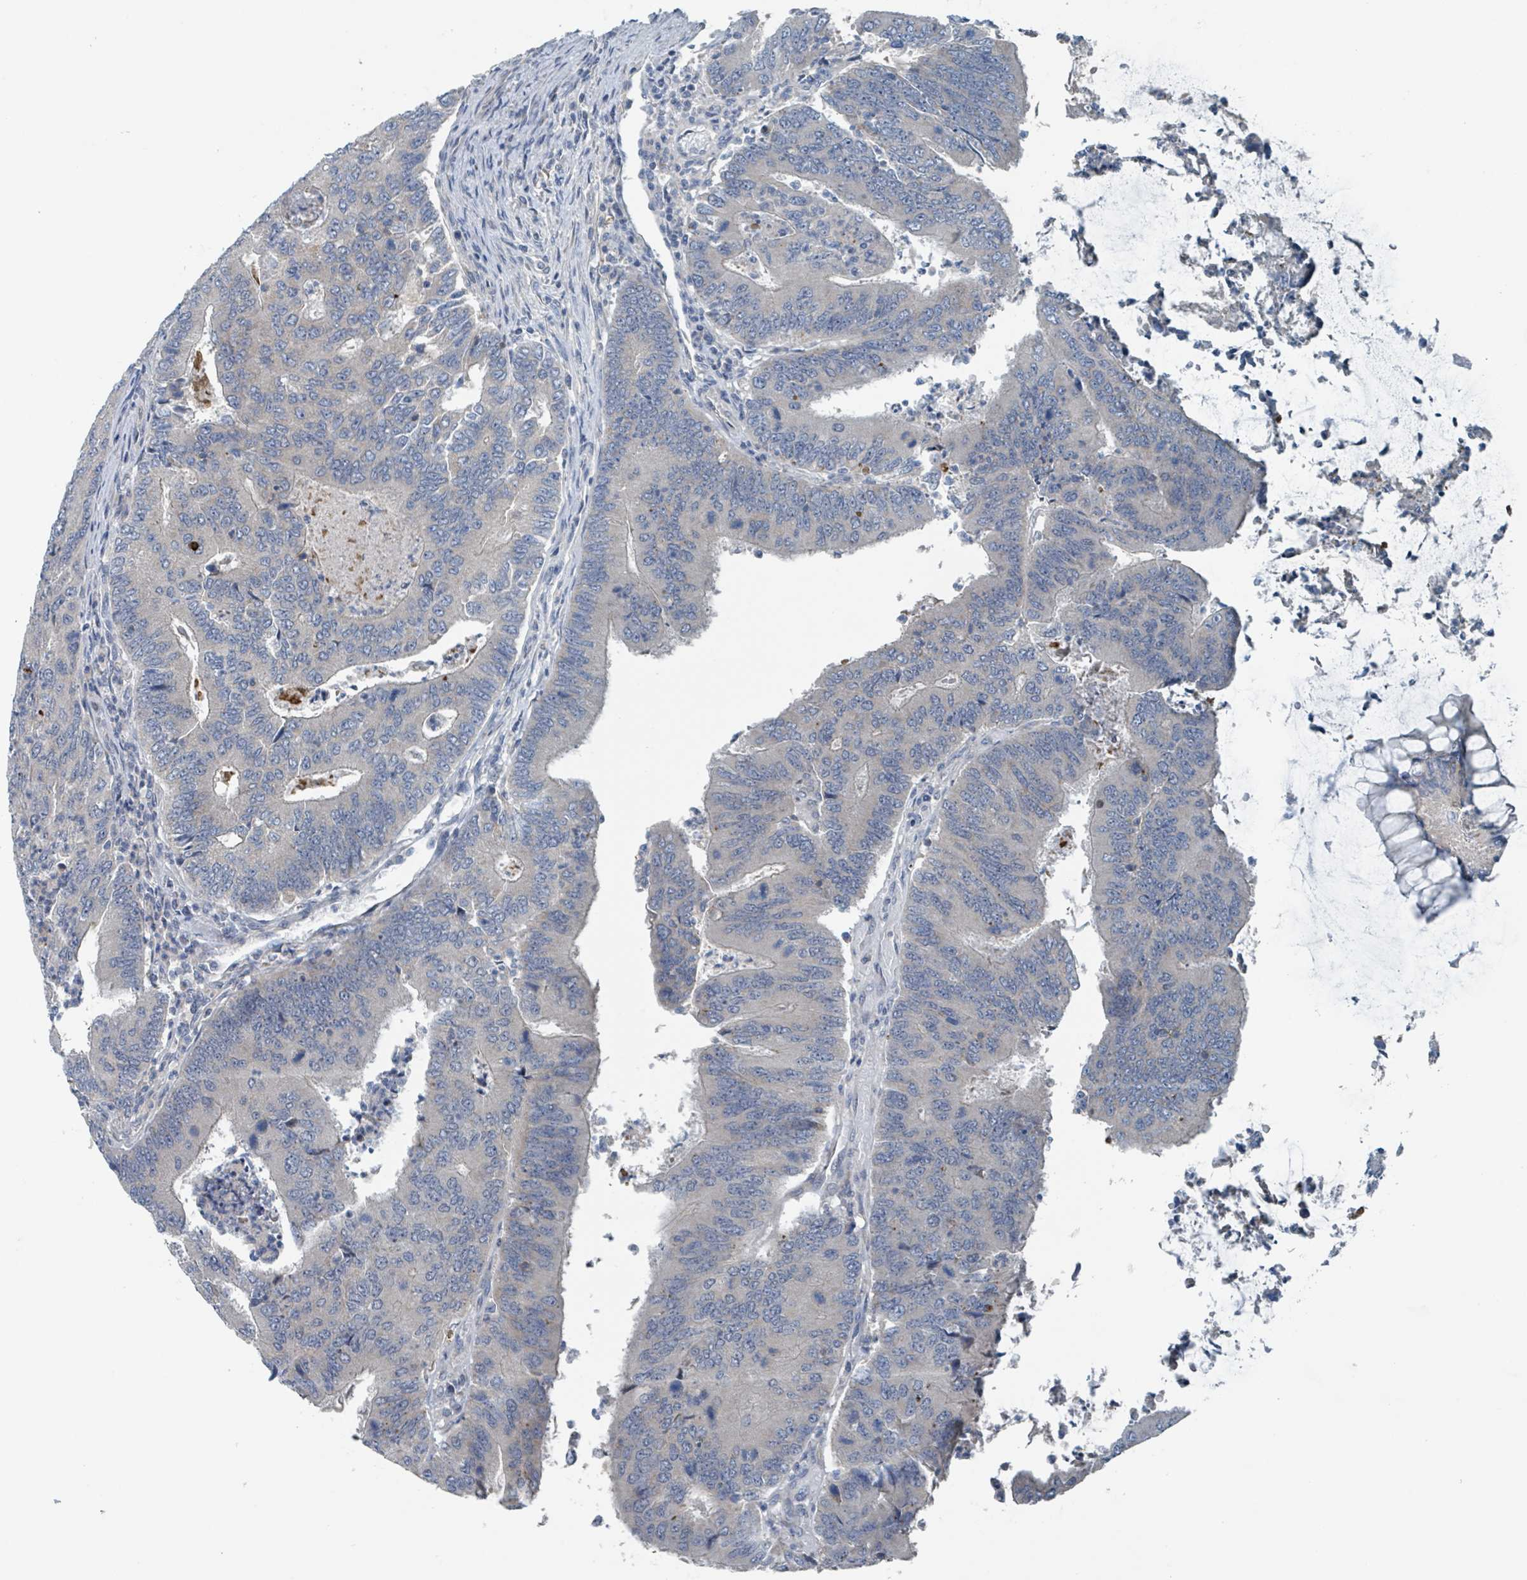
{"staining": {"intensity": "negative", "quantity": "none", "location": "none"}, "tissue": "colorectal cancer", "cell_type": "Tumor cells", "image_type": "cancer", "snomed": [{"axis": "morphology", "description": "Adenocarcinoma, NOS"}, {"axis": "topography", "description": "Colon"}], "caption": "There is no significant positivity in tumor cells of colorectal cancer (adenocarcinoma).", "gene": "ACBD4", "patient": {"sex": "female", "age": 67}}